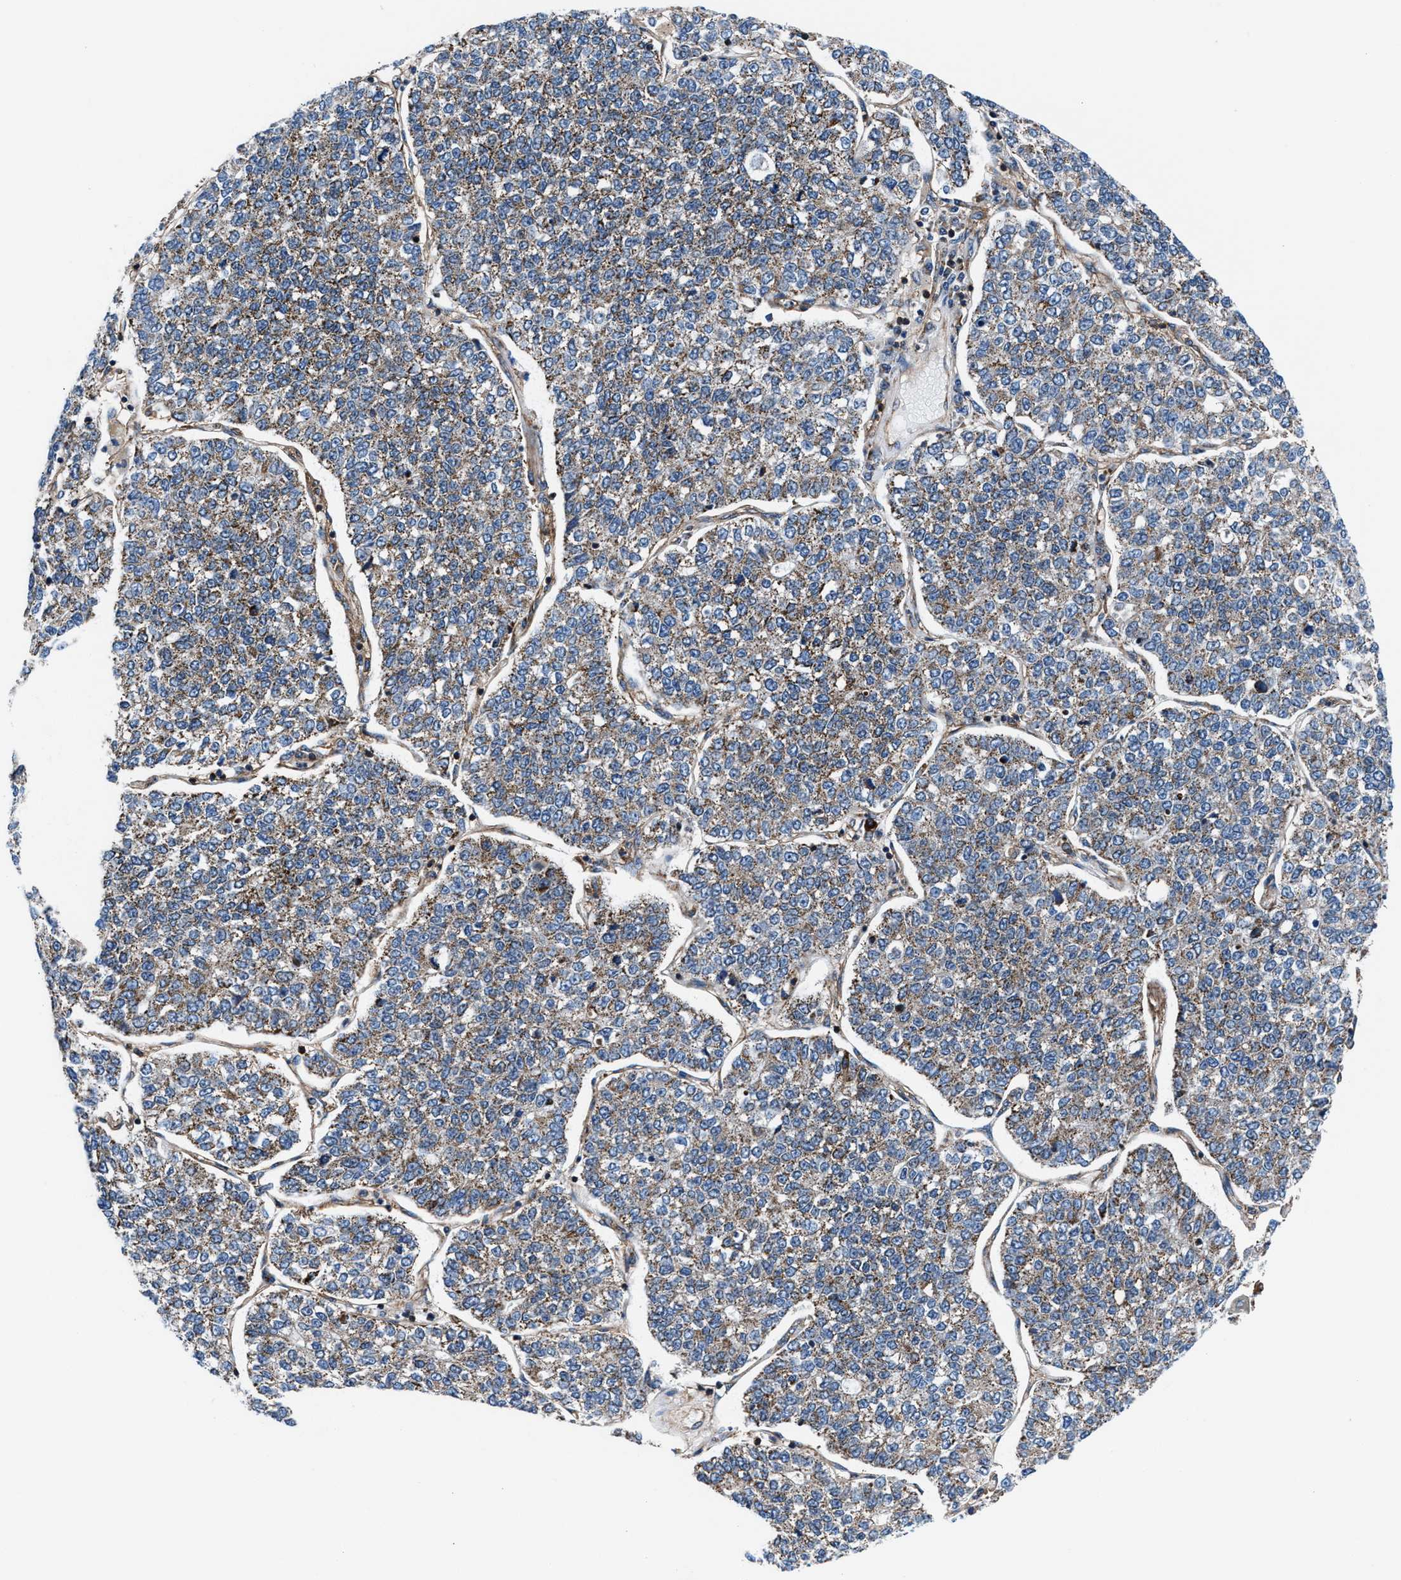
{"staining": {"intensity": "moderate", "quantity": ">75%", "location": "cytoplasmic/membranous"}, "tissue": "lung cancer", "cell_type": "Tumor cells", "image_type": "cancer", "snomed": [{"axis": "morphology", "description": "Adenocarcinoma, NOS"}, {"axis": "topography", "description": "Lung"}], "caption": "Lung adenocarcinoma stained for a protein exhibits moderate cytoplasmic/membranous positivity in tumor cells. The protein of interest is shown in brown color, while the nuclei are stained blue.", "gene": "NKTR", "patient": {"sex": "male", "age": 49}}